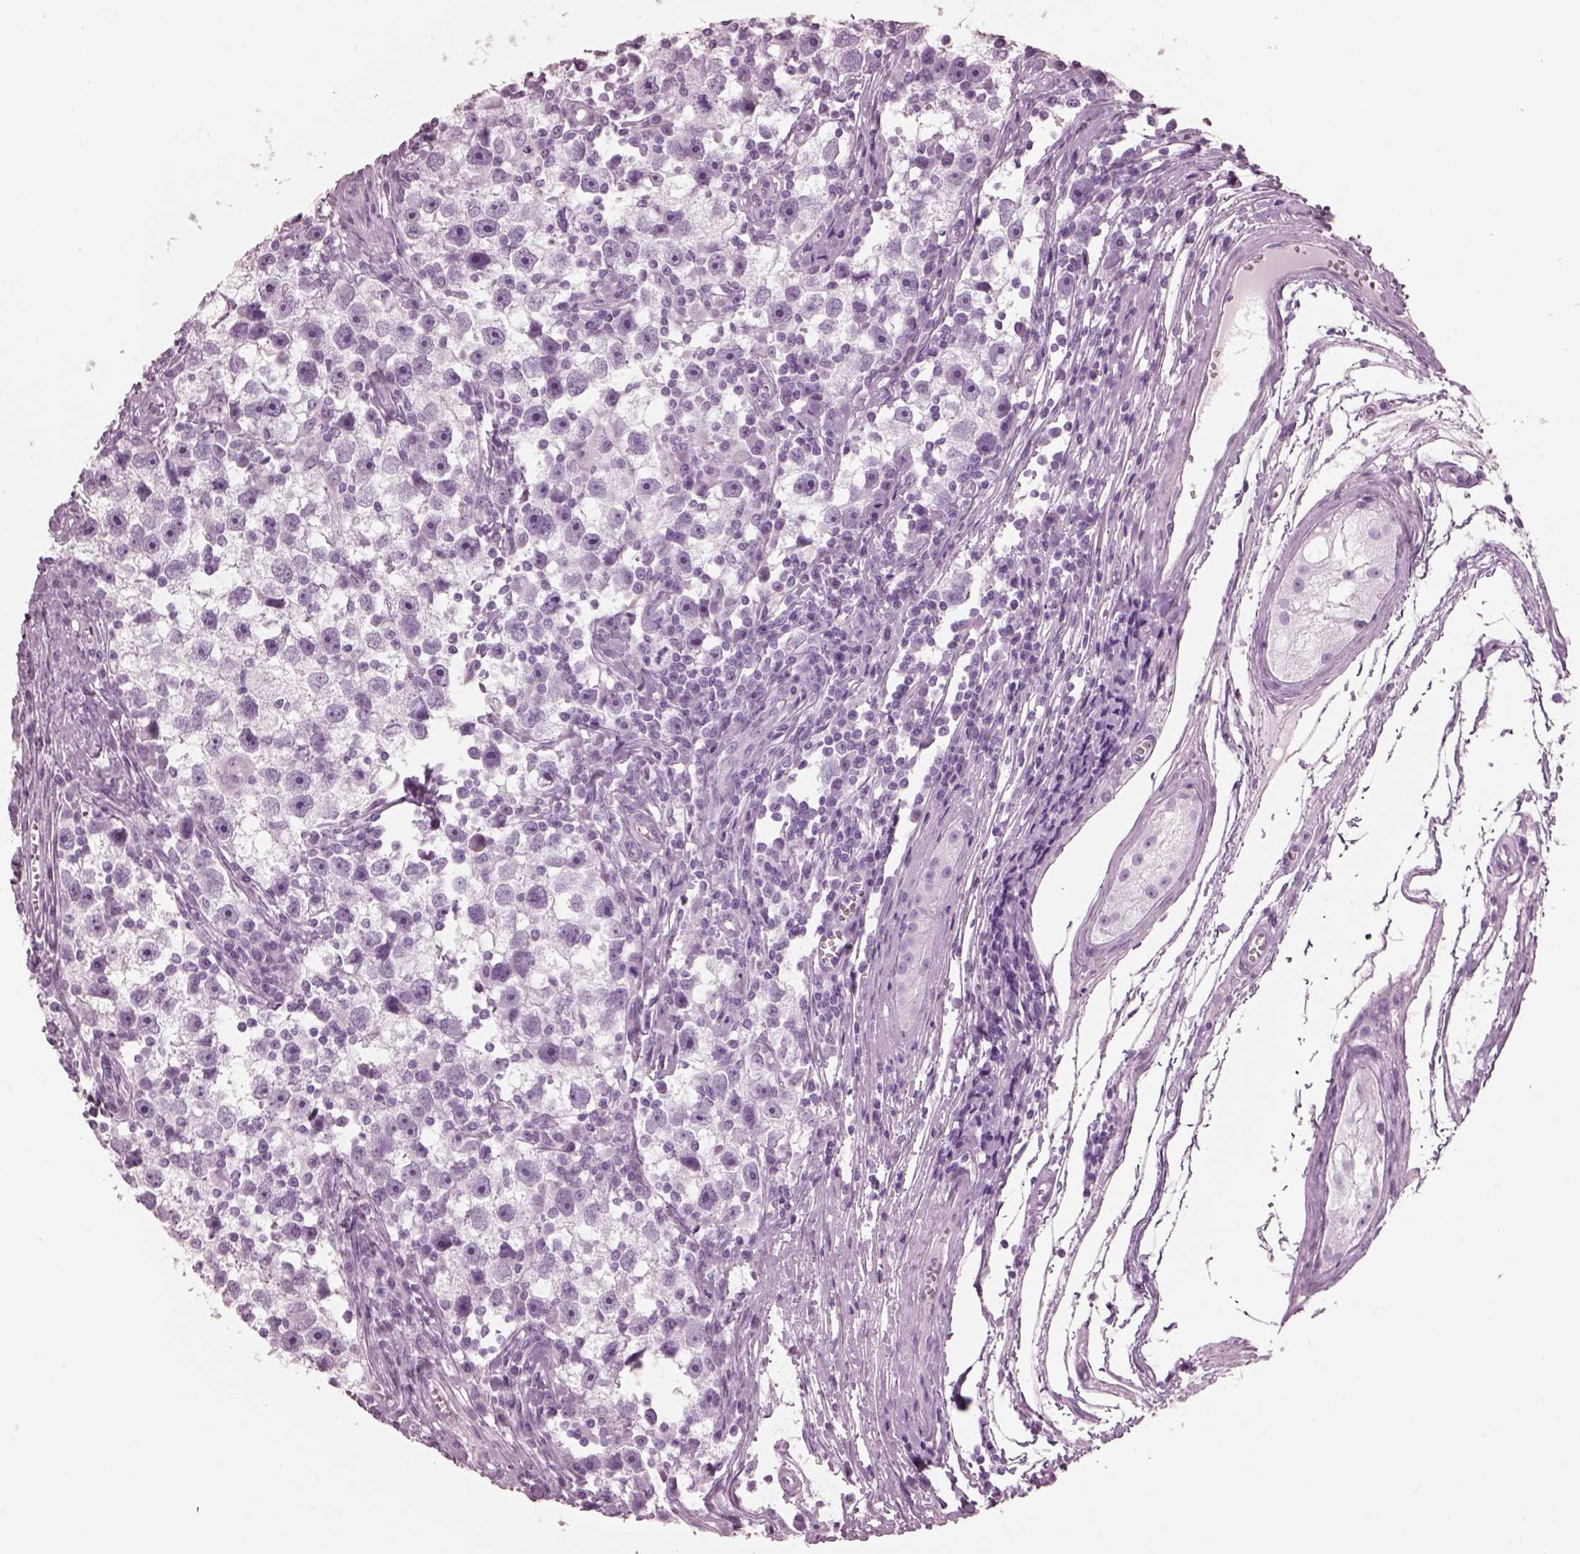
{"staining": {"intensity": "negative", "quantity": "none", "location": "none"}, "tissue": "testis cancer", "cell_type": "Tumor cells", "image_type": "cancer", "snomed": [{"axis": "morphology", "description": "Seminoma, NOS"}, {"axis": "topography", "description": "Testis"}], "caption": "Human testis seminoma stained for a protein using IHC shows no positivity in tumor cells.", "gene": "HYDIN", "patient": {"sex": "male", "age": 30}}